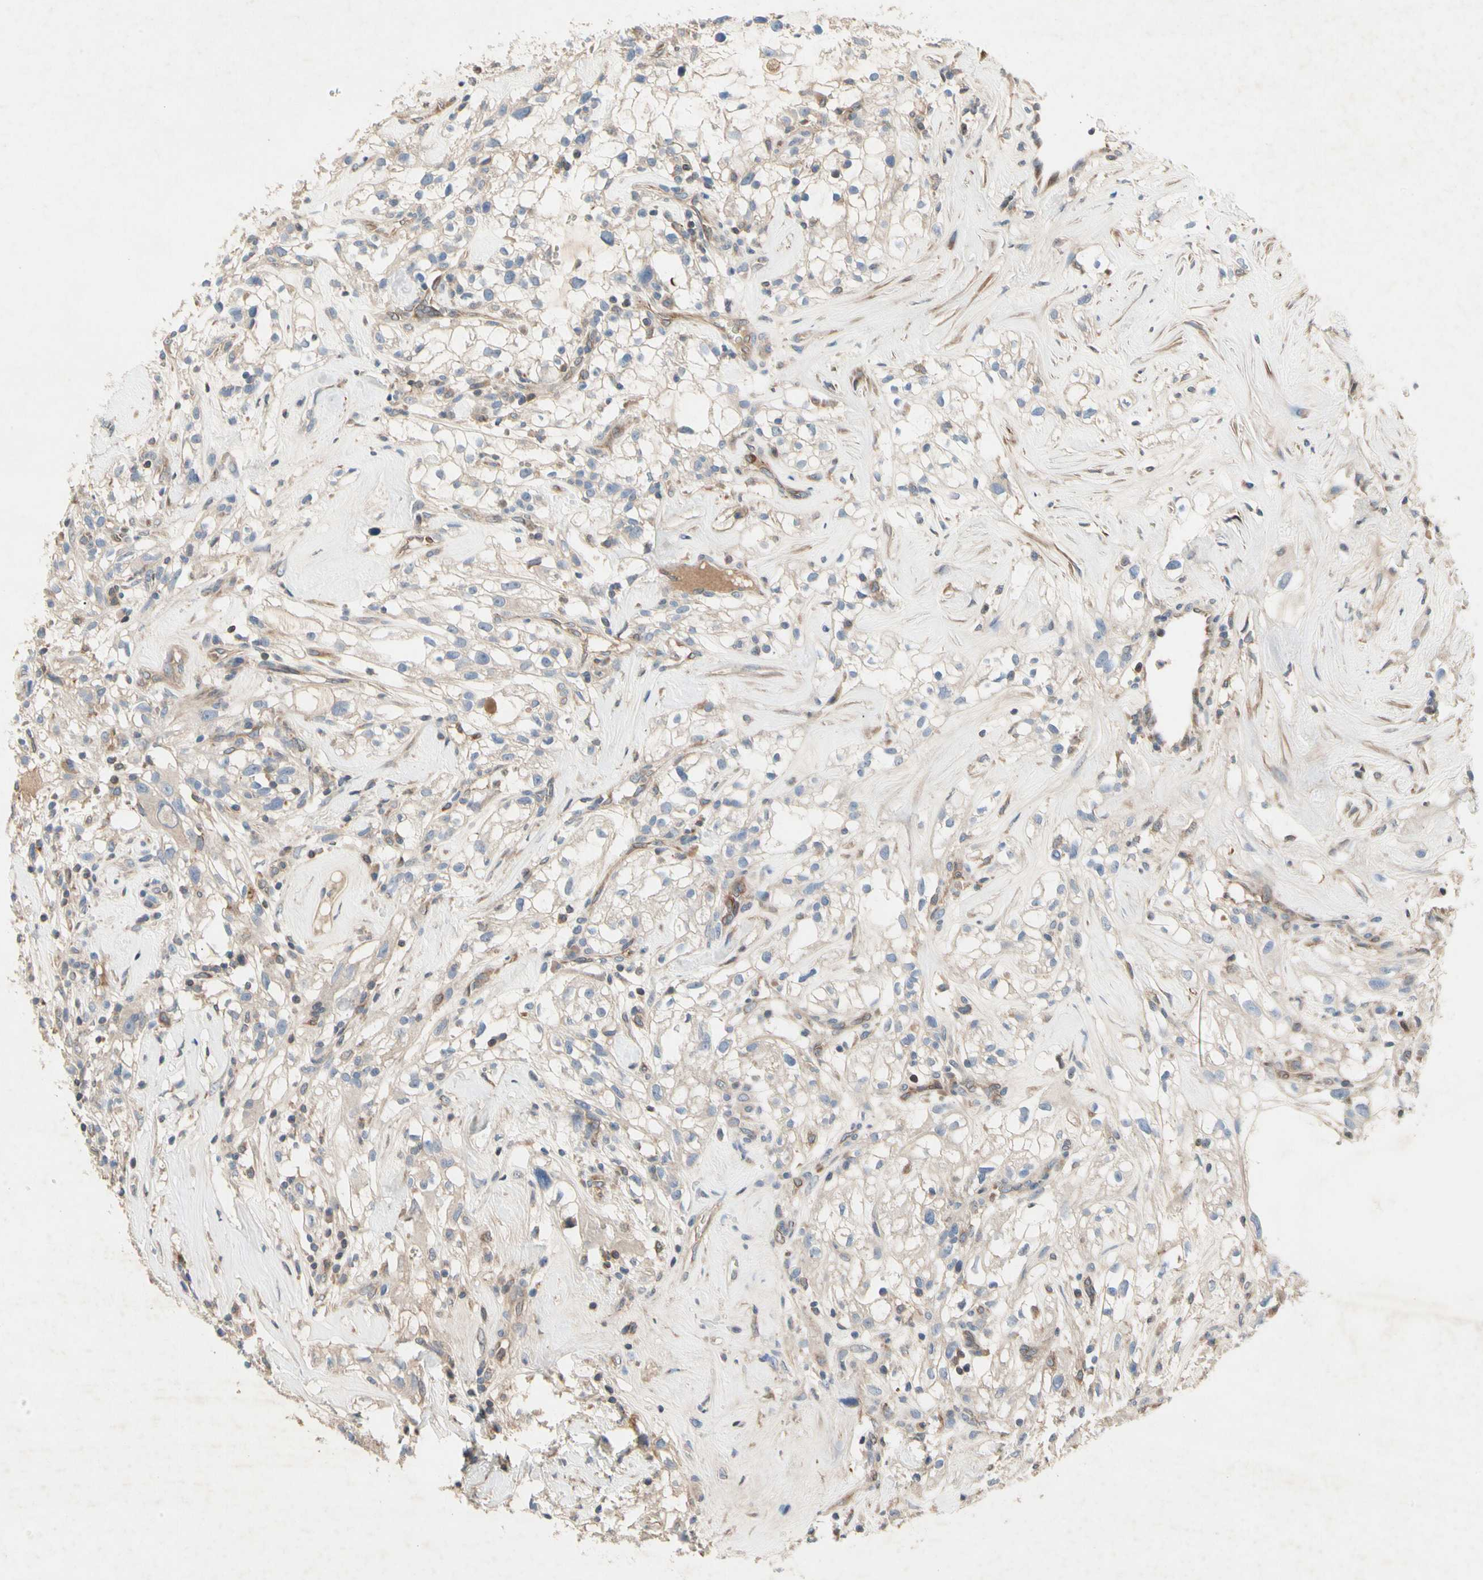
{"staining": {"intensity": "negative", "quantity": "none", "location": "none"}, "tissue": "renal cancer", "cell_type": "Tumor cells", "image_type": "cancer", "snomed": [{"axis": "morphology", "description": "Adenocarcinoma, NOS"}, {"axis": "topography", "description": "Kidney"}], "caption": "Immunohistochemistry photomicrograph of renal cancer stained for a protein (brown), which shows no expression in tumor cells.", "gene": "CRTAC1", "patient": {"sex": "female", "age": 60}}